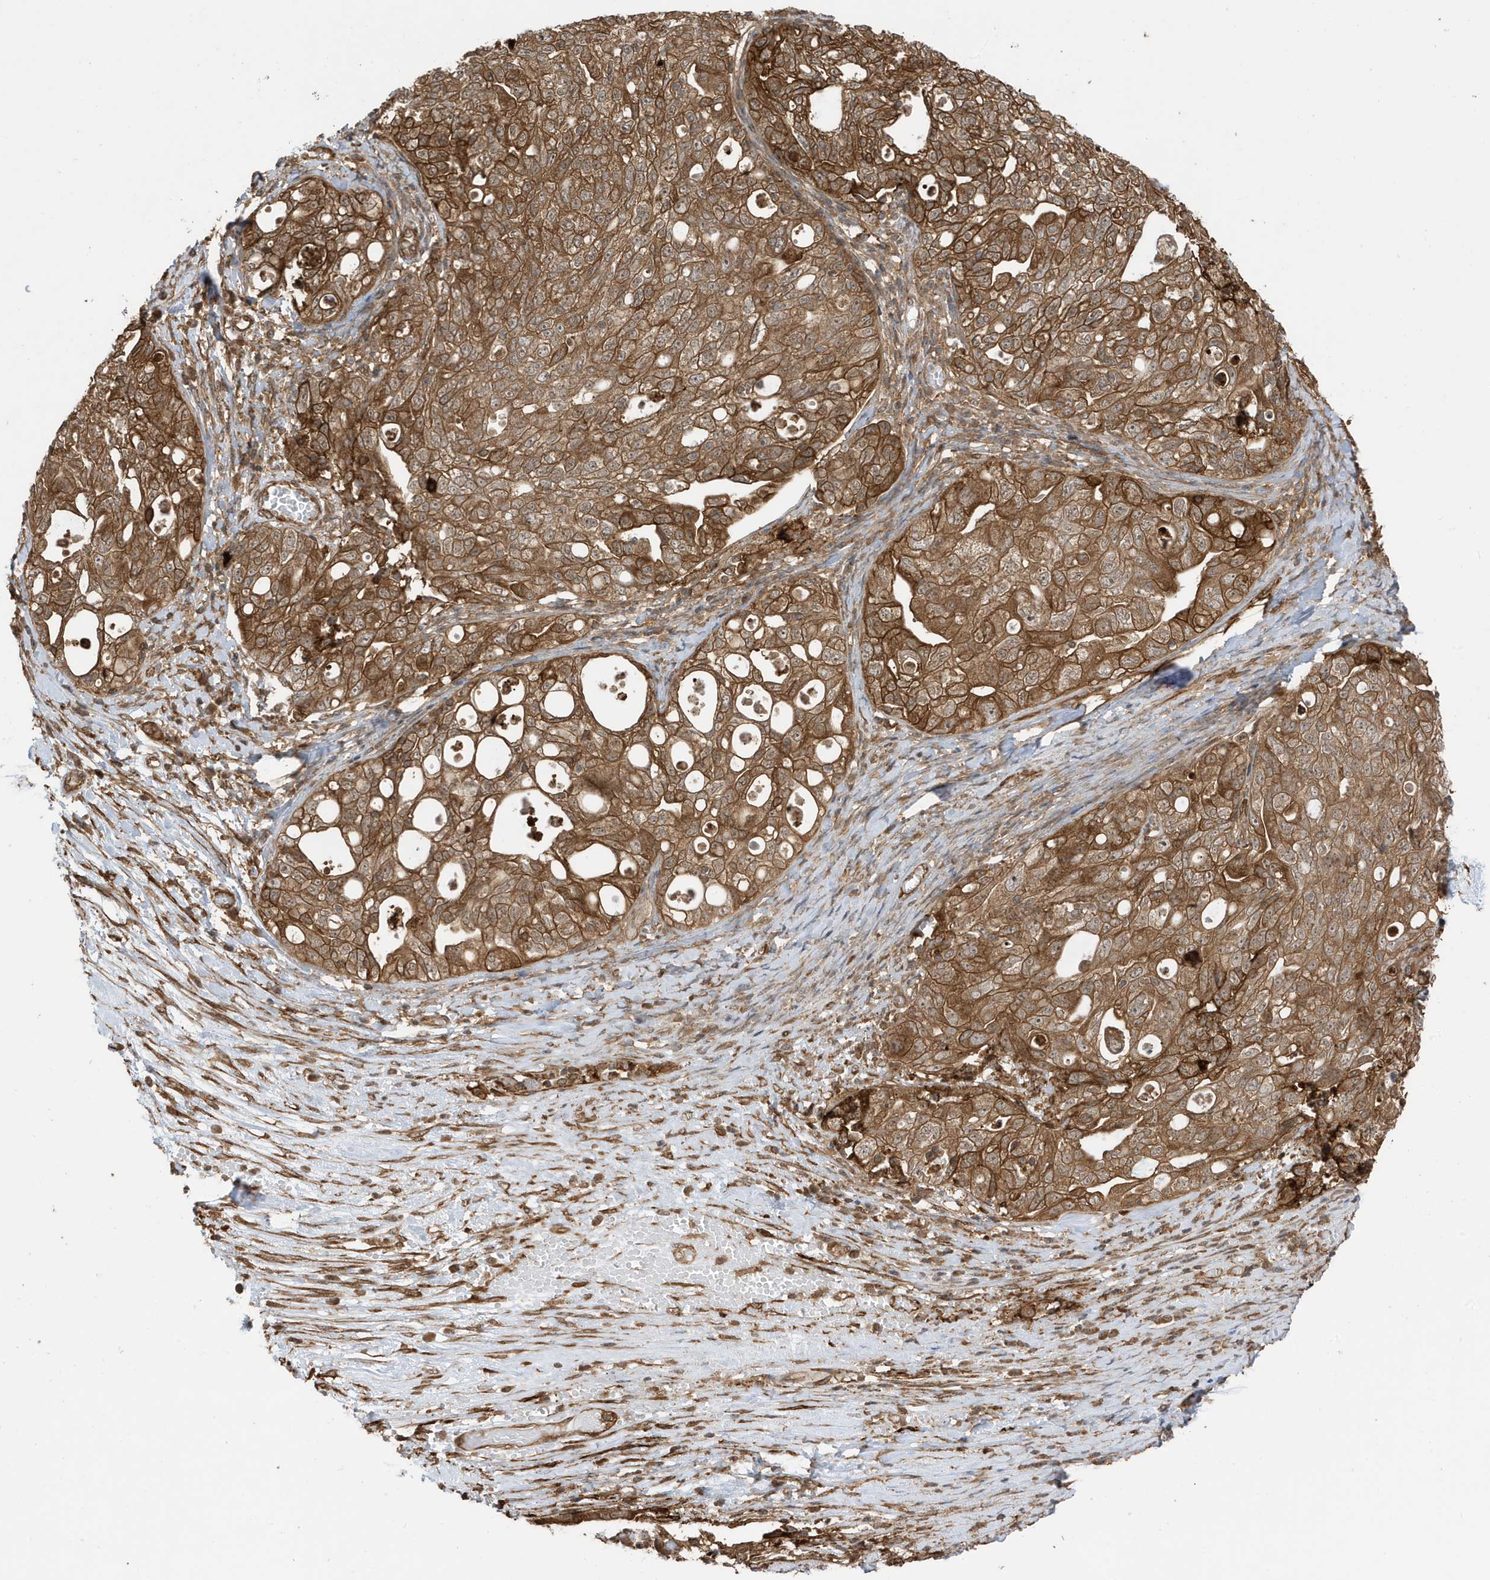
{"staining": {"intensity": "moderate", "quantity": ">75%", "location": "cytoplasmic/membranous"}, "tissue": "ovarian cancer", "cell_type": "Tumor cells", "image_type": "cancer", "snomed": [{"axis": "morphology", "description": "Carcinoma, NOS"}, {"axis": "morphology", "description": "Cystadenocarcinoma, serous, NOS"}, {"axis": "topography", "description": "Ovary"}], "caption": "Immunohistochemistry image of neoplastic tissue: human ovarian cancer (carcinoma) stained using immunohistochemistry exhibits medium levels of moderate protein expression localized specifically in the cytoplasmic/membranous of tumor cells, appearing as a cytoplasmic/membranous brown color.", "gene": "CDC42EP3", "patient": {"sex": "female", "age": 69}}